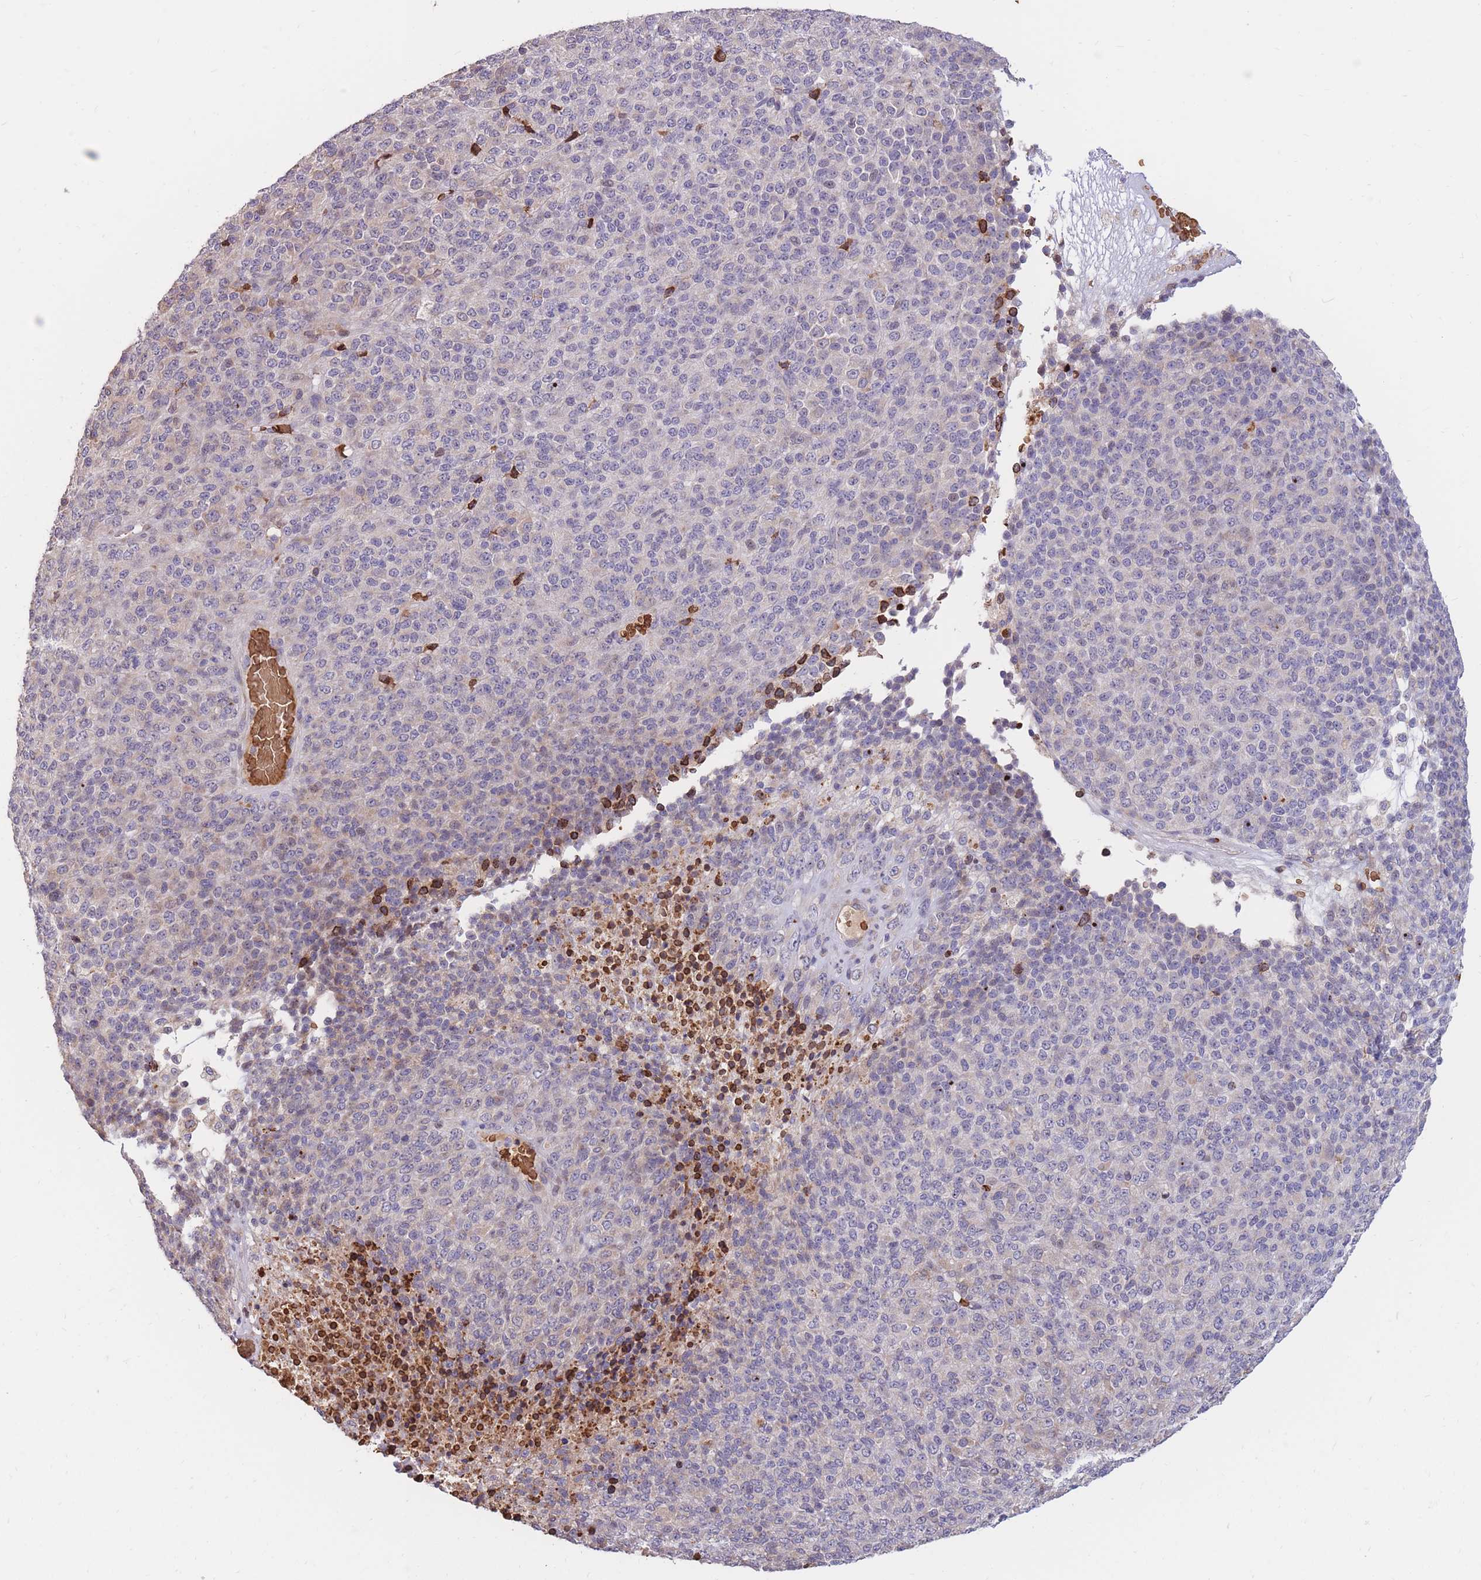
{"staining": {"intensity": "negative", "quantity": "none", "location": "none"}, "tissue": "melanoma", "cell_type": "Tumor cells", "image_type": "cancer", "snomed": [{"axis": "morphology", "description": "Malignant melanoma, Metastatic site"}, {"axis": "topography", "description": "Brain"}], "caption": "Micrograph shows no protein expression in tumor cells of melanoma tissue.", "gene": "ATP10D", "patient": {"sex": "female", "age": 56}}